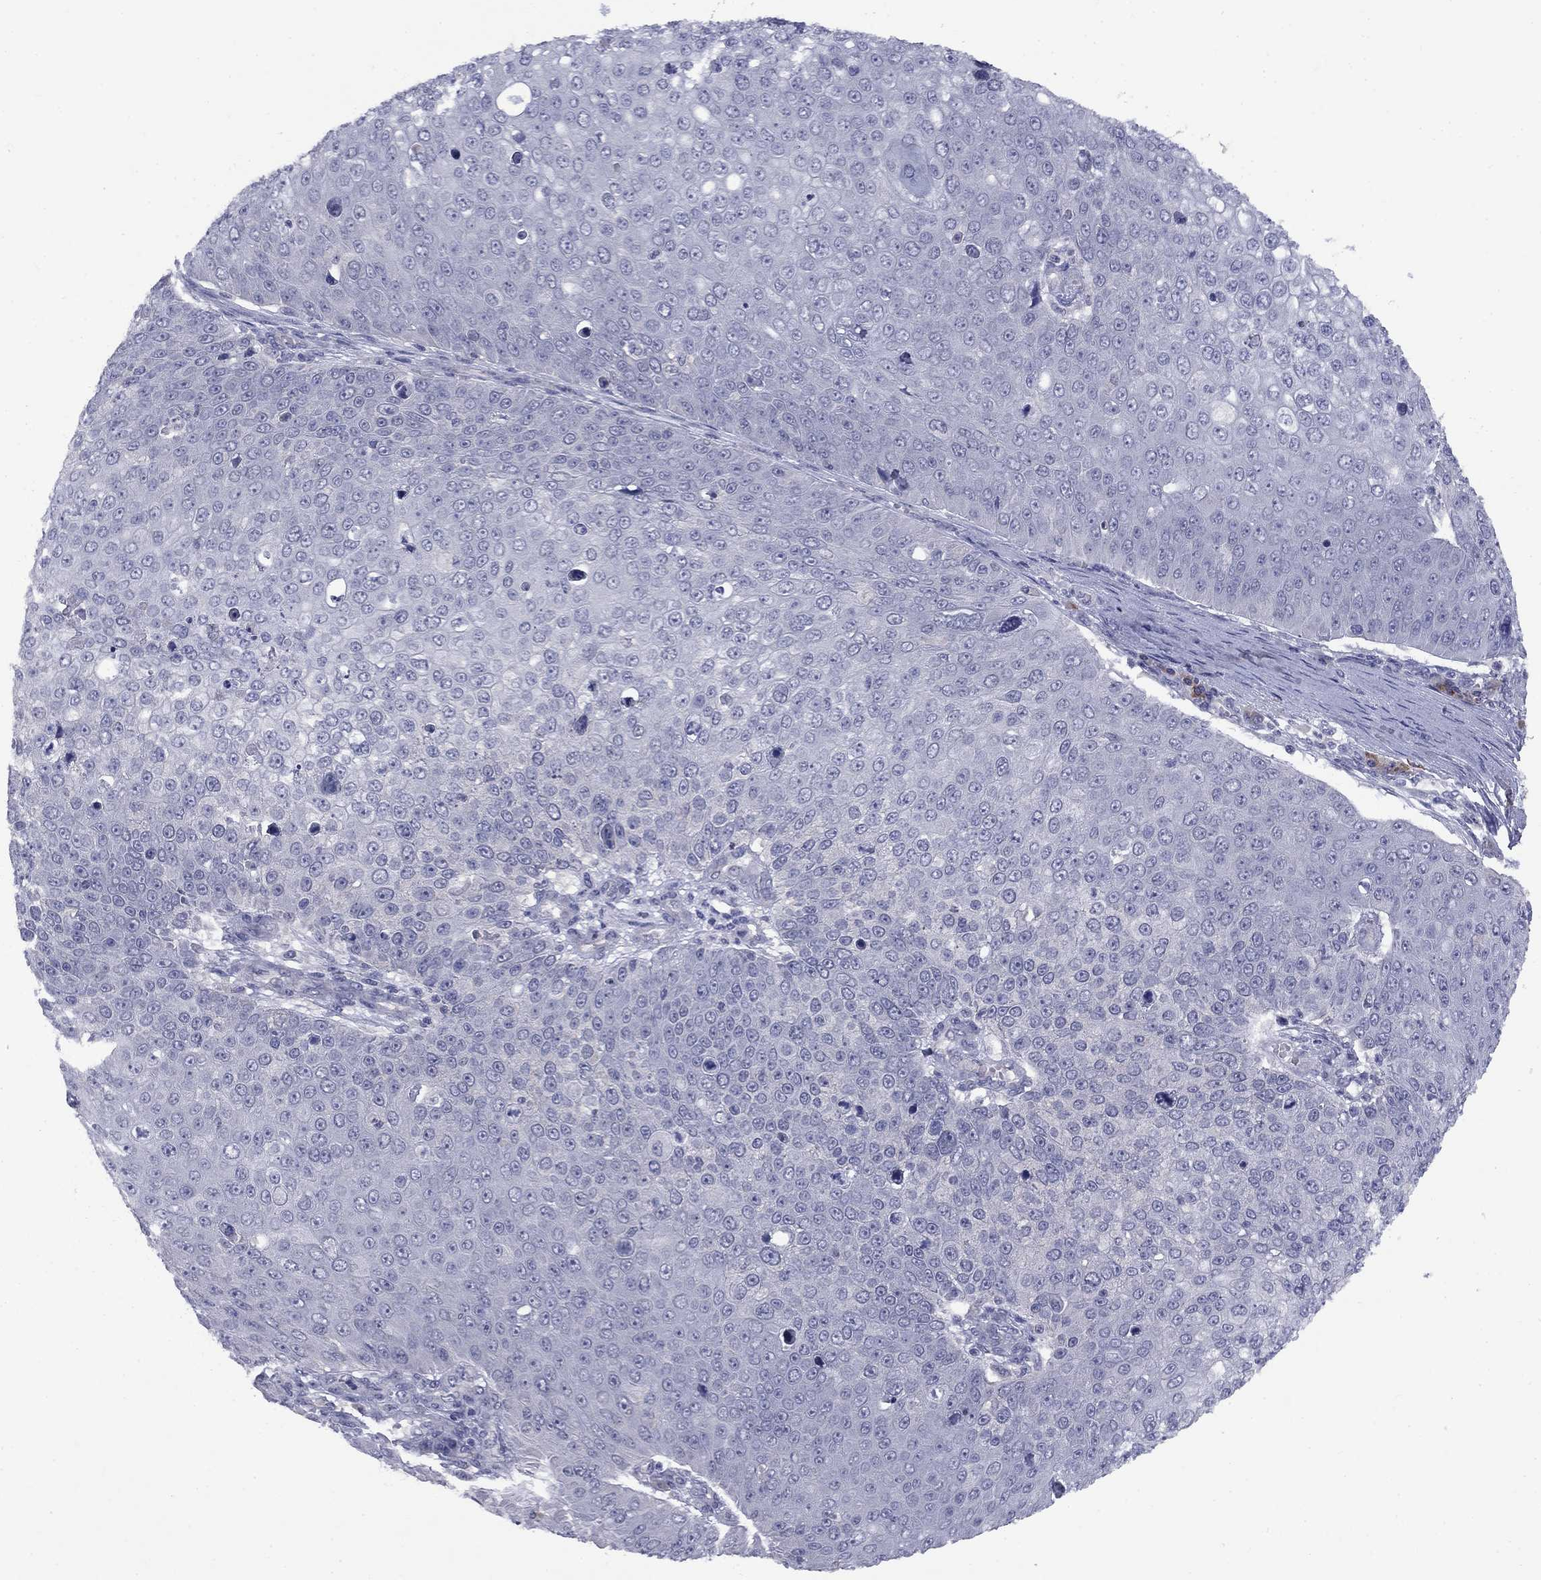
{"staining": {"intensity": "negative", "quantity": "none", "location": "none"}, "tissue": "skin cancer", "cell_type": "Tumor cells", "image_type": "cancer", "snomed": [{"axis": "morphology", "description": "Squamous cell carcinoma, NOS"}, {"axis": "topography", "description": "Skin"}], "caption": "This is an IHC micrograph of human skin cancer. There is no positivity in tumor cells.", "gene": "CACNA1A", "patient": {"sex": "male", "age": 71}}